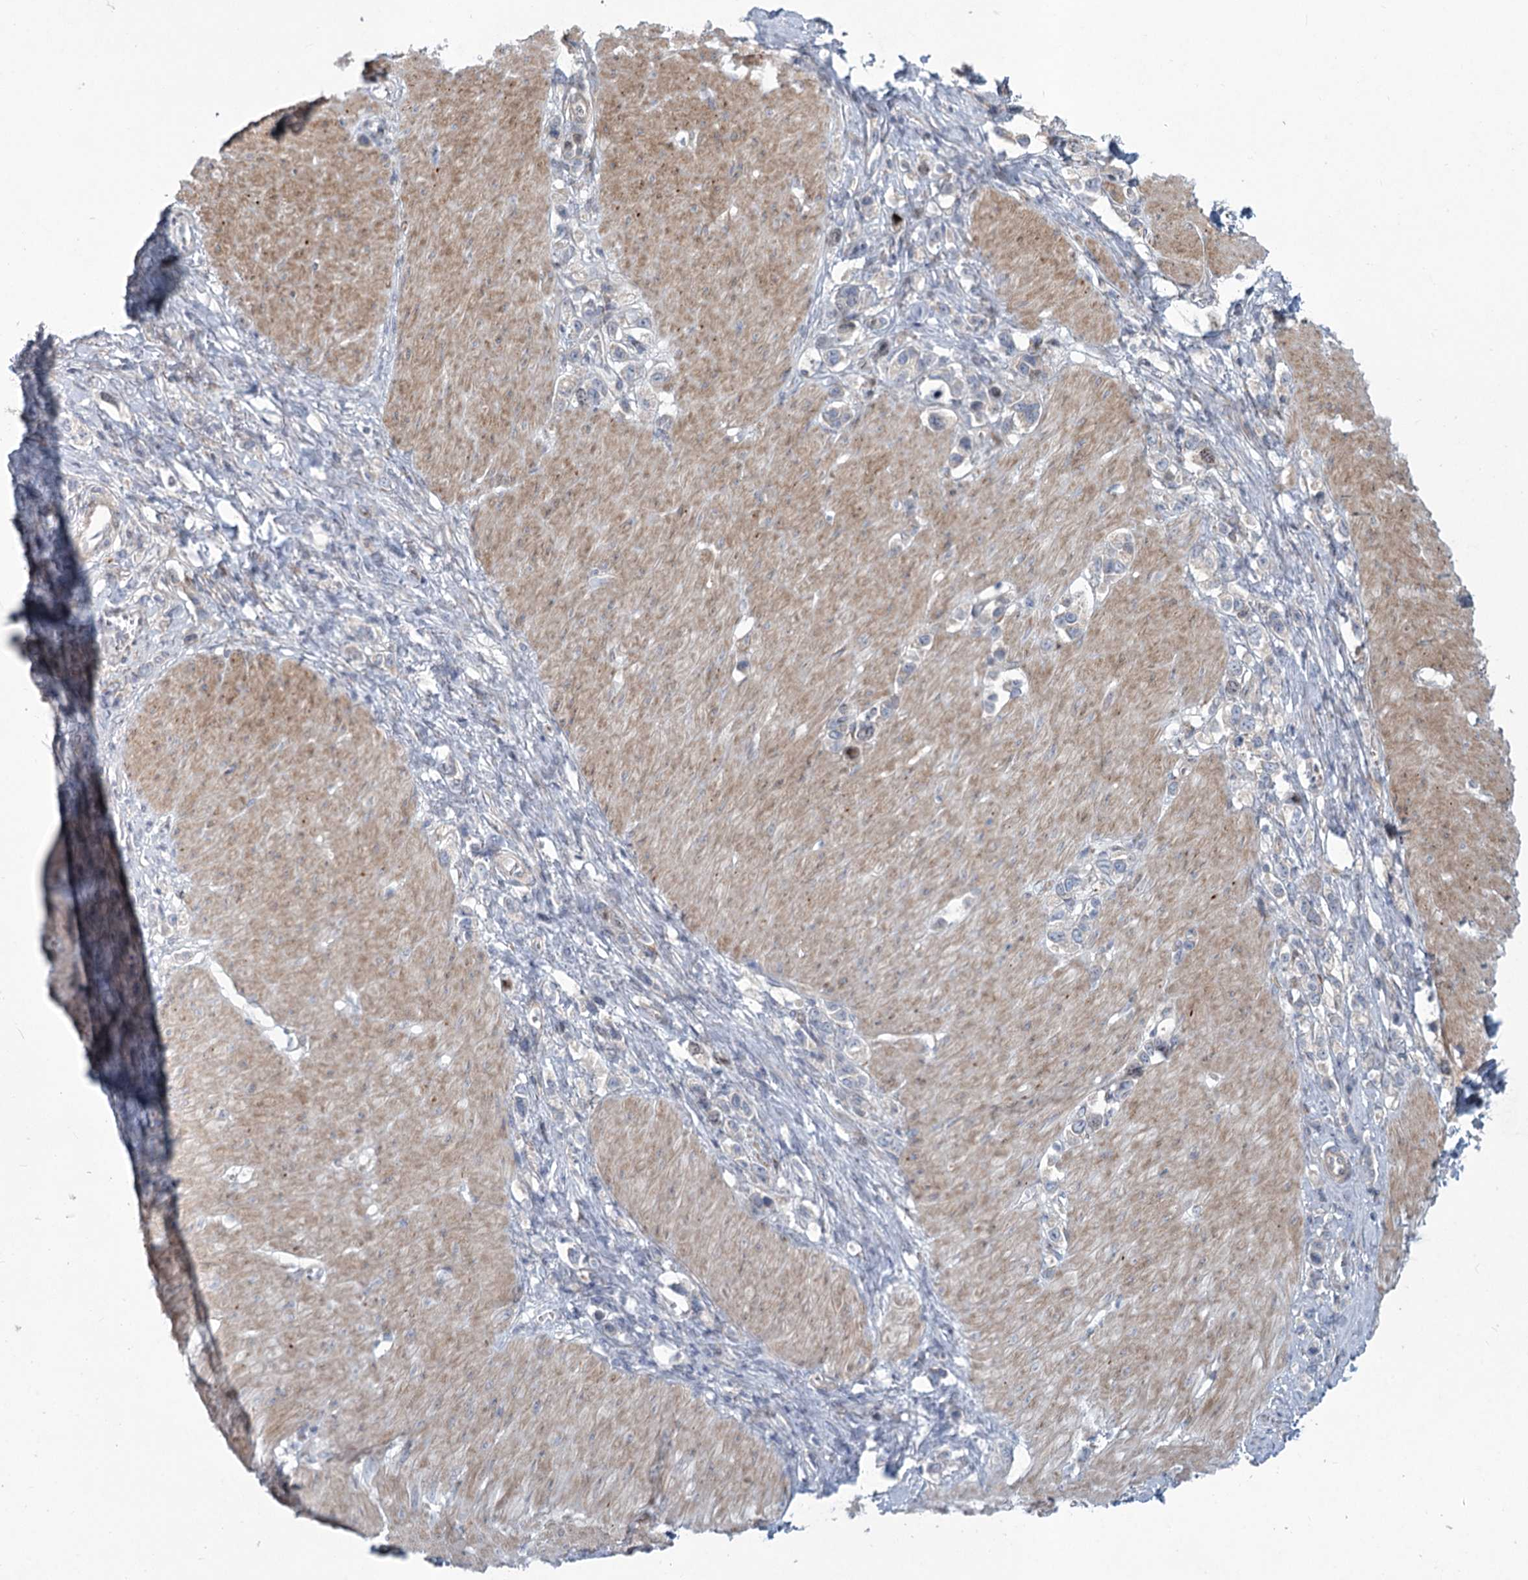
{"staining": {"intensity": "negative", "quantity": "none", "location": "none"}, "tissue": "stomach cancer", "cell_type": "Tumor cells", "image_type": "cancer", "snomed": [{"axis": "morphology", "description": "Normal tissue, NOS"}, {"axis": "morphology", "description": "Adenocarcinoma, NOS"}, {"axis": "topography", "description": "Stomach, upper"}, {"axis": "topography", "description": "Stomach"}], "caption": "The micrograph demonstrates no significant staining in tumor cells of stomach cancer (adenocarcinoma).", "gene": "ABITRAM", "patient": {"sex": "female", "age": 65}}